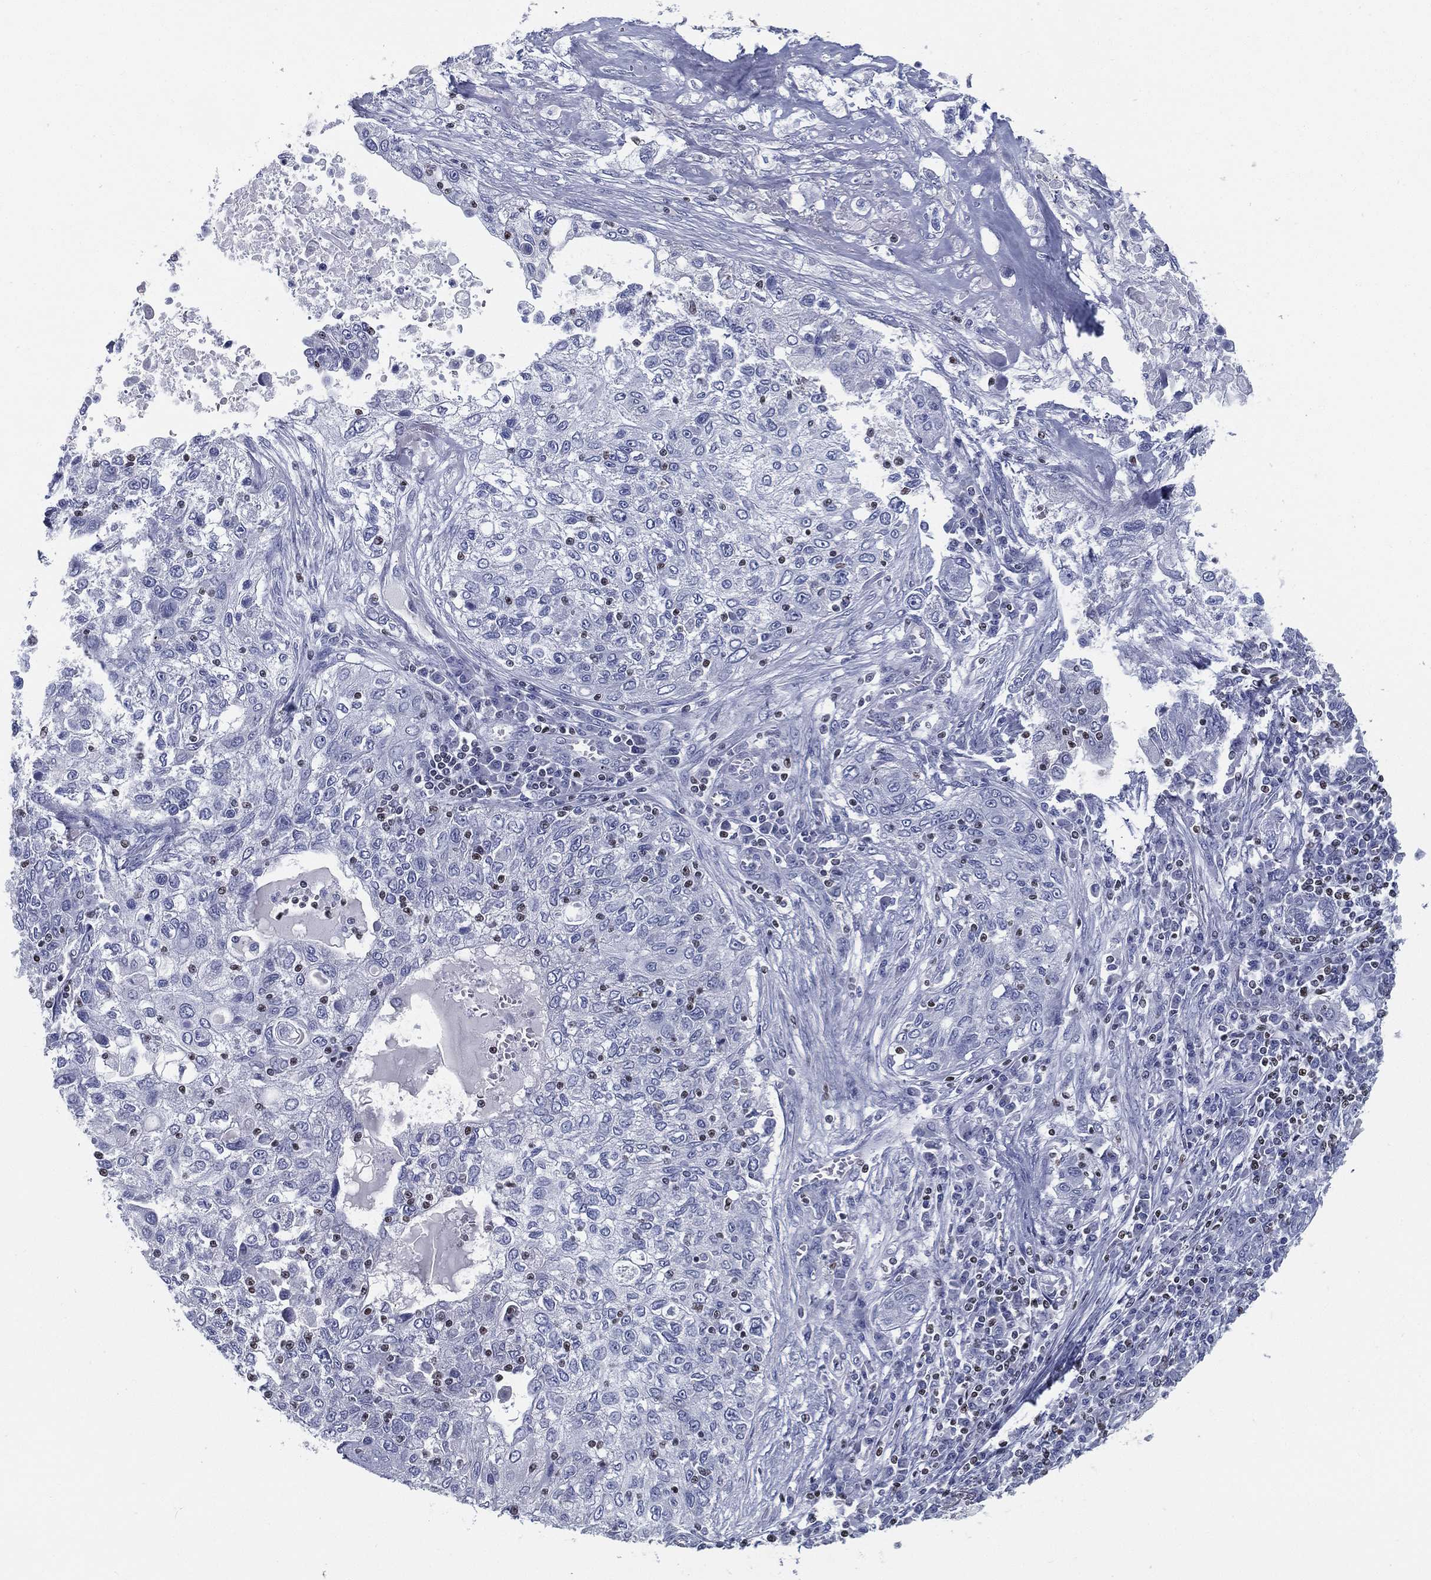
{"staining": {"intensity": "negative", "quantity": "none", "location": "none"}, "tissue": "lung cancer", "cell_type": "Tumor cells", "image_type": "cancer", "snomed": [{"axis": "morphology", "description": "Squamous cell carcinoma, NOS"}, {"axis": "topography", "description": "Lung"}], "caption": "This is an immunohistochemistry (IHC) micrograph of human lung cancer (squamous cell carcinoma). There is no staining in tumor cells.", "gene": "PYHIN1", "patient": {"sex": "female", "age": 69}}